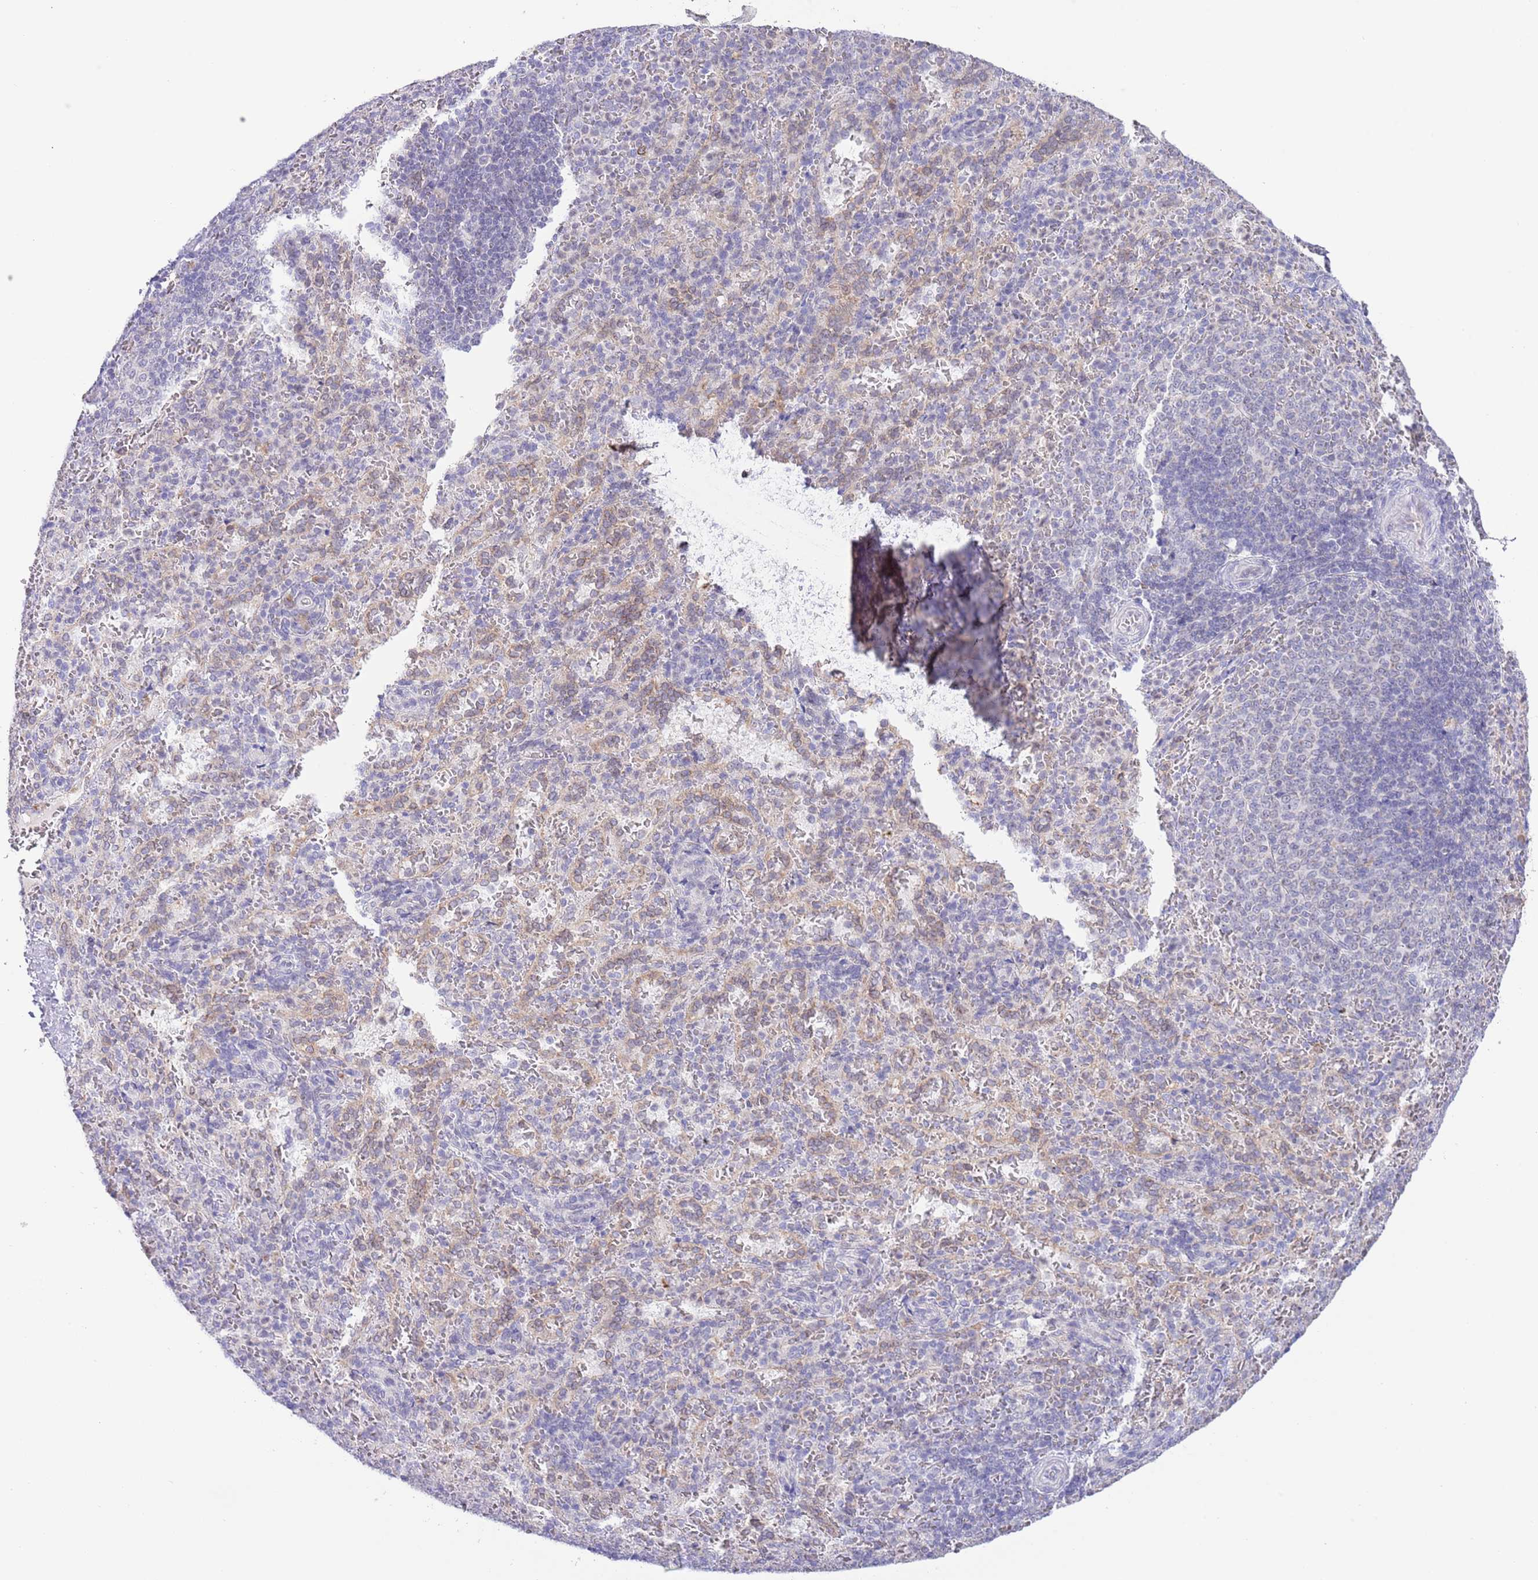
{"staining": {"intensity": "negative", "quantity": "none", "location": "none"}, "tissue": "spleen", "cell_type": "Cells in red pulp", "image_type": "normal", "snomed": [{"axis": "morphology", "description": "Normal tissue, NOS"}, {"axis": "topography", "description": "Spleen"}], "caption": "This photomicrograph is of unremarkable spleen stained with immunohistochemistry to label a protein in brown with the nuclei are counter-stained blue. There is no positivity in cells in red pulp.", "gene": "EBPL", "patient": {"sex": "female", "age": 21}}